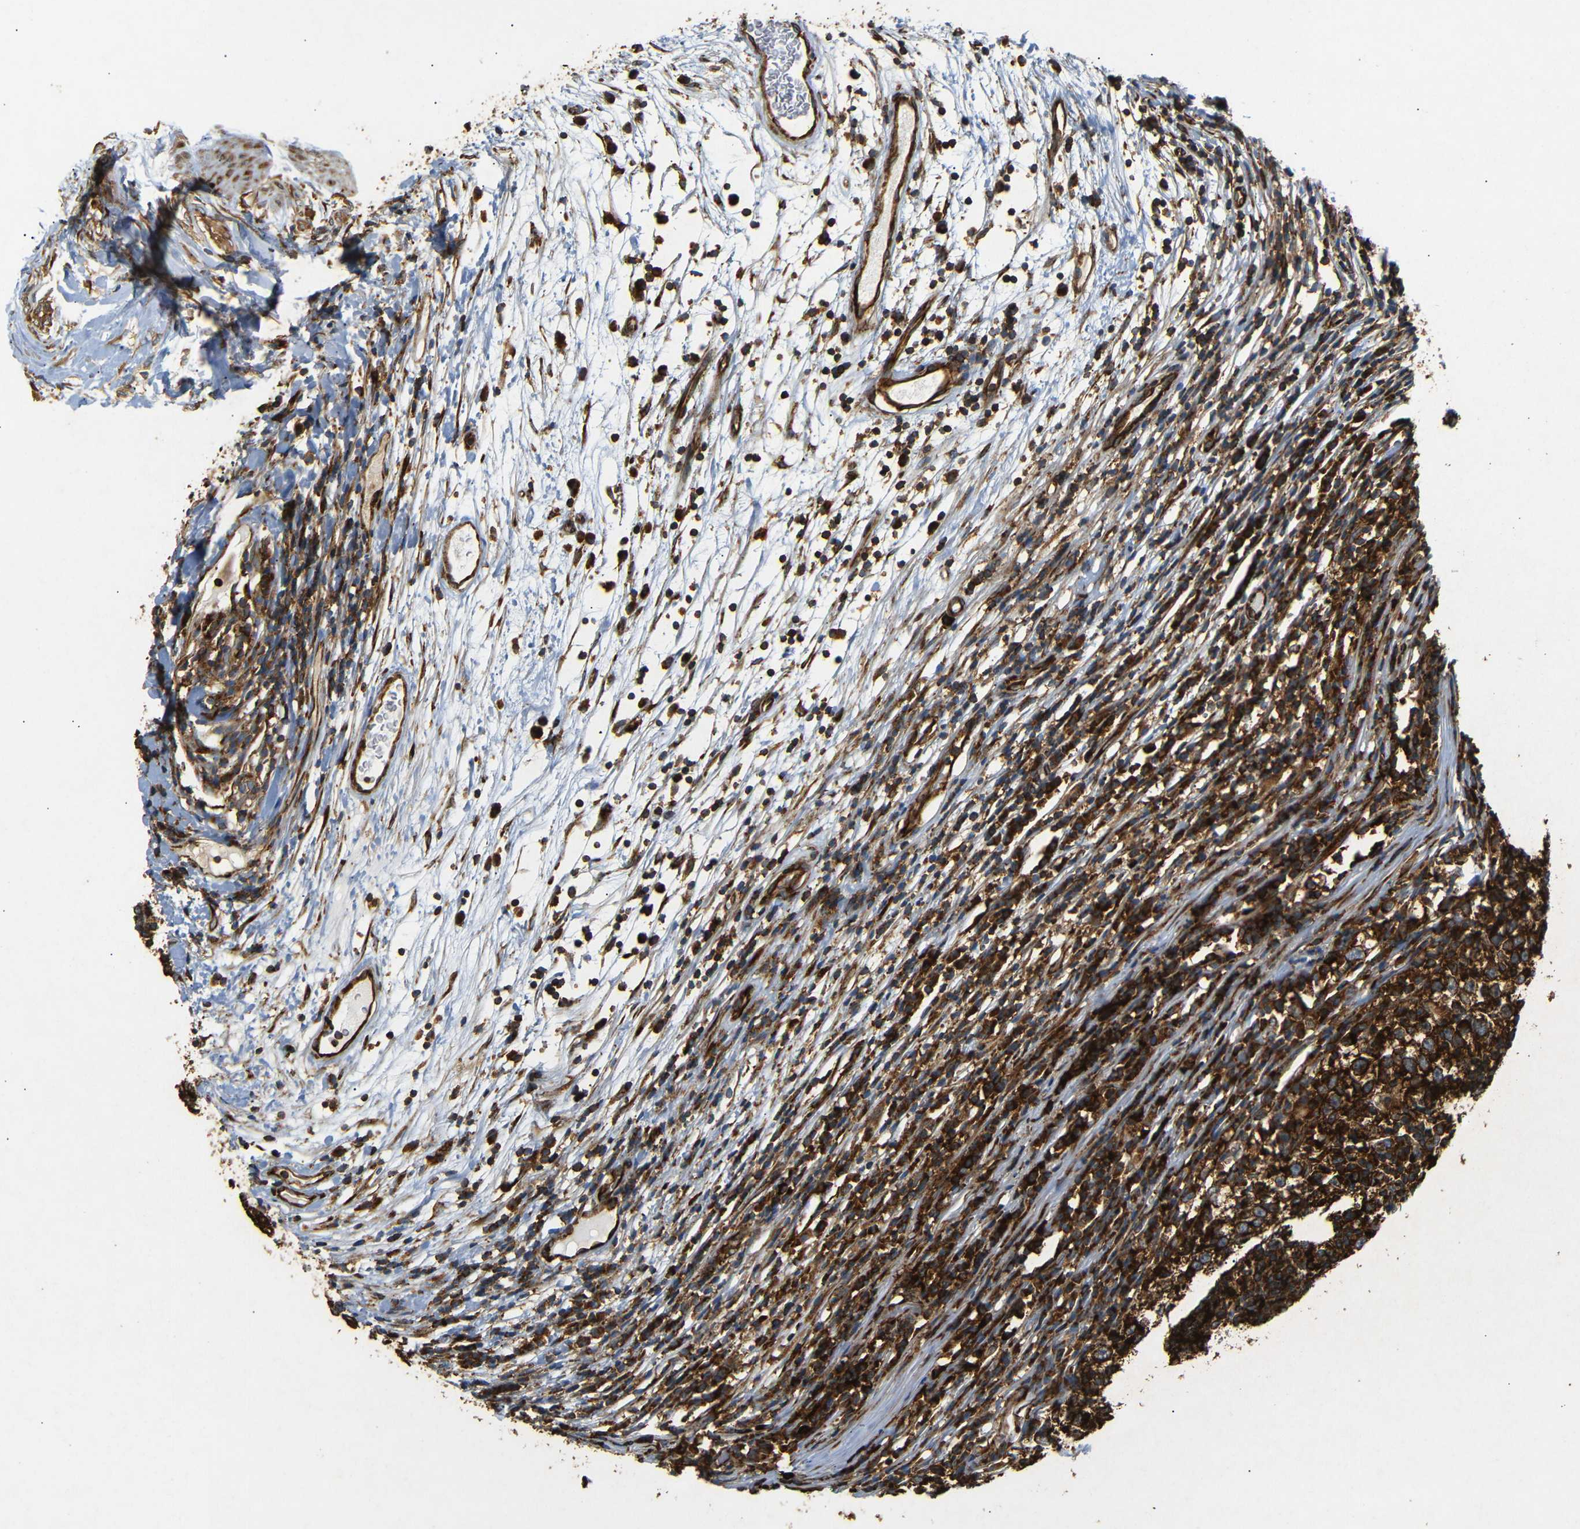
{"staining": {"intensity": "strong", "quantity": ">75%", "location": "cytoplasmic/membranous"}, "tissue": "testis cancer", "cell_type": "Tumor cells", "image_type": "cancer", "snomed": [{"axis": "morphology", "description": "Seminoma, NOS"}, {"axis": "topography", "description": "Testis"}], "caption": "DAB (3,3'-diaminobenzidine) immunohistochemical staining of human seminoma (testis) reveals strong cytoplasmic/membranous protein staining in approximately >75% of tumor cells. Immunohistochemistry (ihc) stains the protein of interest in brown and the nuclei are stained blue.", "gene": "BTF3", "patient": {"sex": "male", "age": 65}}